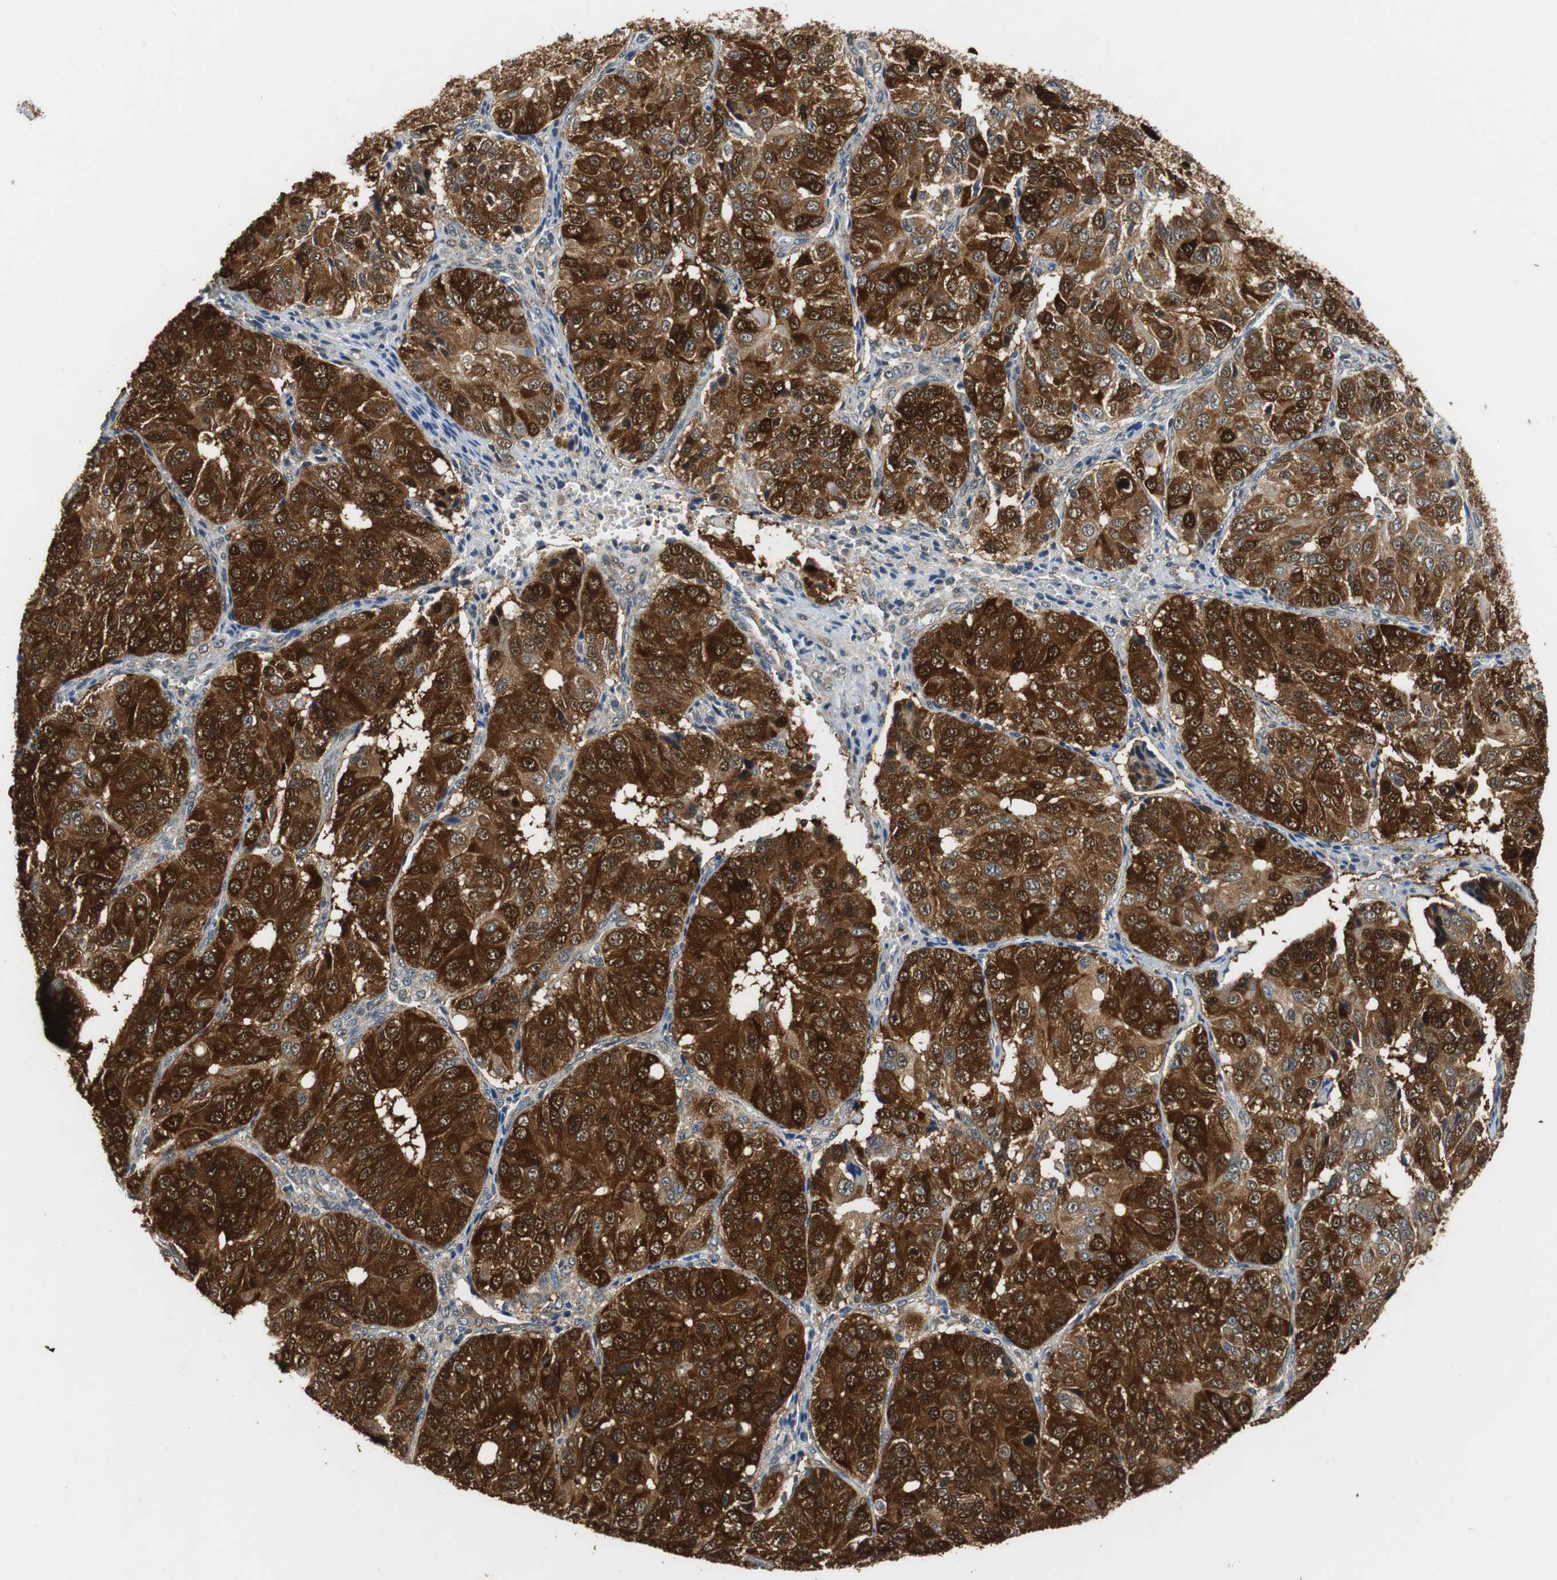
{"staining": {"intensity": "strong", "quantity": ">75%", "location": "cytoplasmic/membranous,nuclear"}, "tissue": "ovarian cancer", "cell_type": "Tumor cells", "image_type": "cancer", "snomed": [{"axis": "morphology", "description": "Carcinoma, endometroid"}, {"axis": "topography", "description": "Ovary"}], "caption": "IHC staining of ovarian cancer (endometroid carcinoma), which displays high levels of strong cytoplasmic/membranous and nuclear staining in approximately >75% of tumor cells indicating strong cytoplasmic/membranous and nuclear protein positivity. The staining was performed using DAB (brown) for protein detection and nuclei were counterstained in hematoxylin (blue).", "gene": "UBQLN2", "patient": {"sex": "female", "age": 51}}